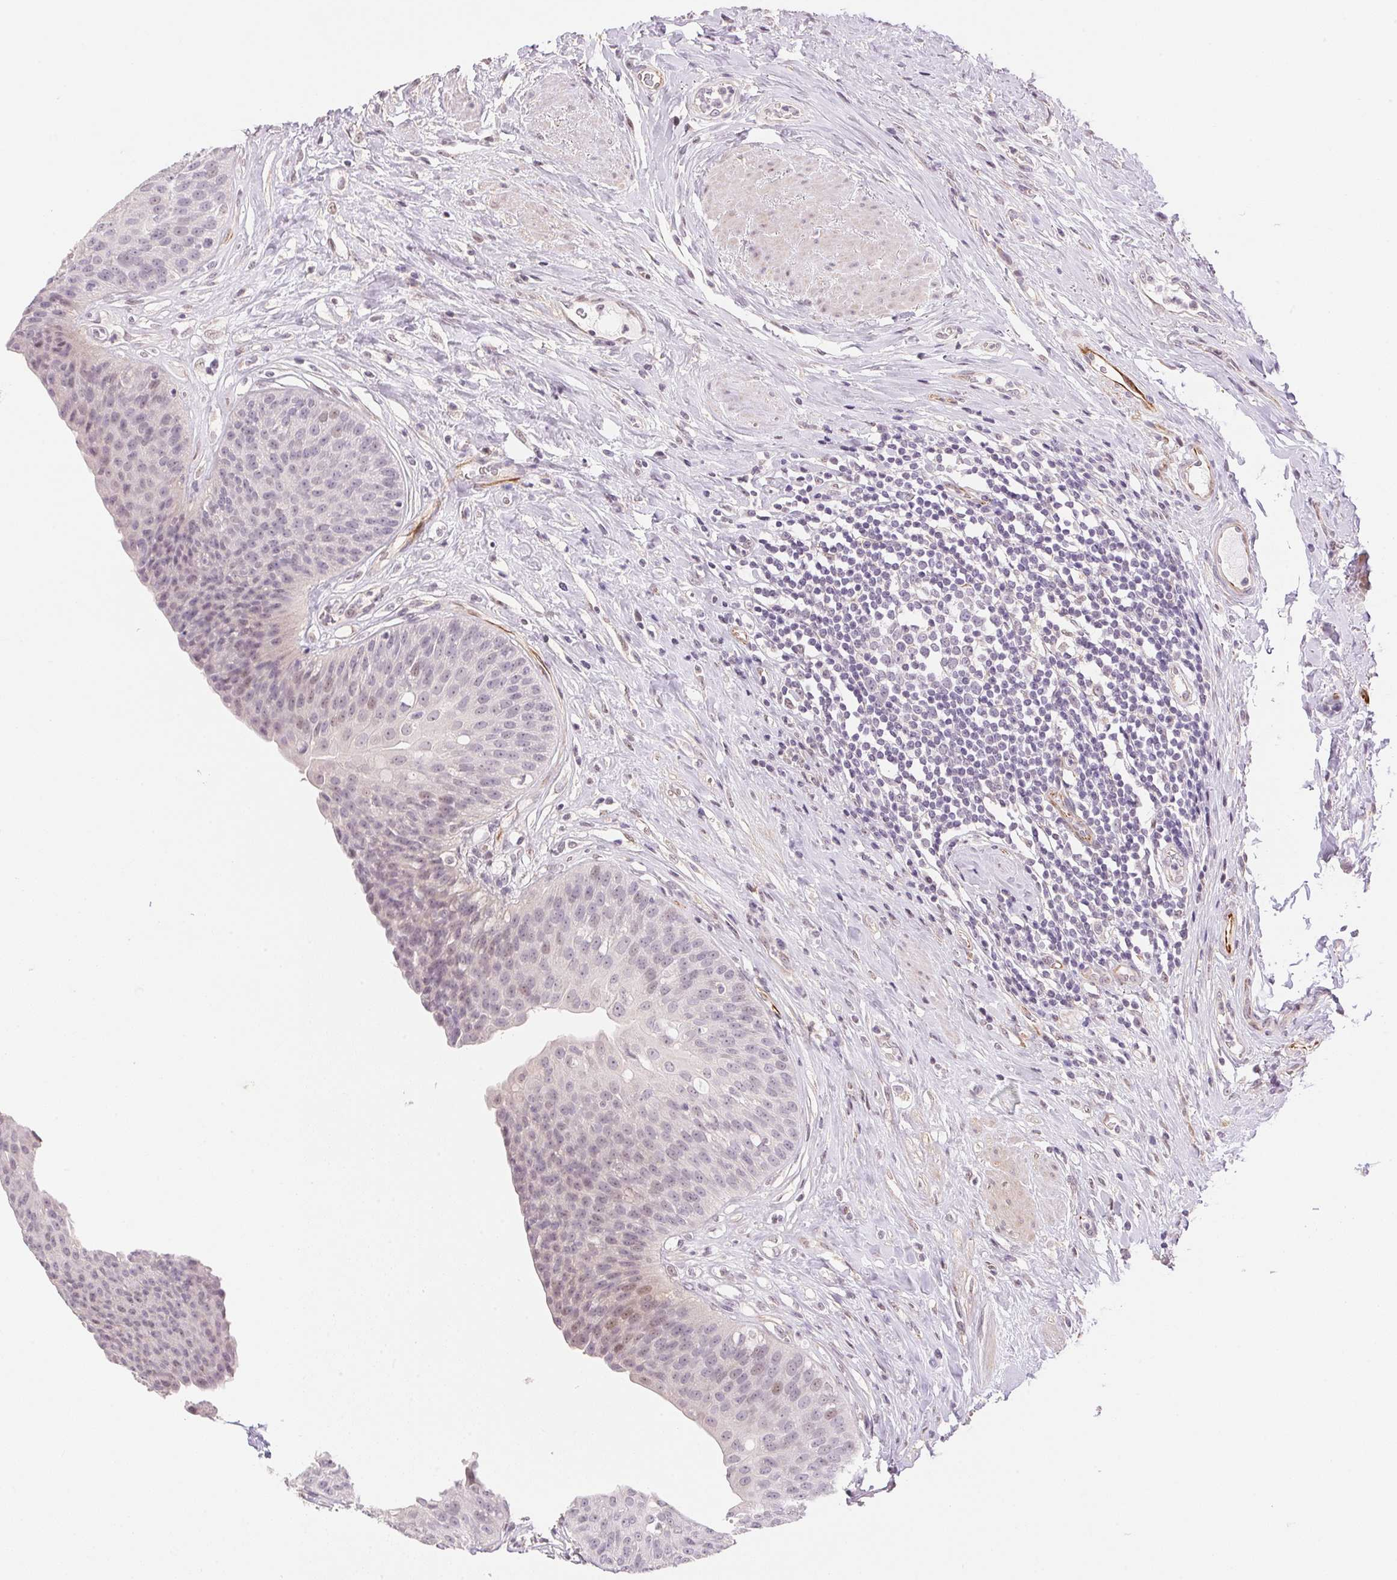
{"staining": {"intensity": "weak", "quantity": "<25%", "location": "nuclear"}, "tissue": "urinary bladder", "cell_type": "Urothelial cells", "image_type": "normal", "snomed": [{"axis": "morphology", "description": "Normal tissue, NOS"}, {"axis": "topography", "description": "Urinary bladder"}], "caption": "Immunohistochemical staining of normal human urinary bladder demonstrates no significant expression in urothelial cells.", "gene": "GYG2", "patient": {"sex": "female", "age": 56}}